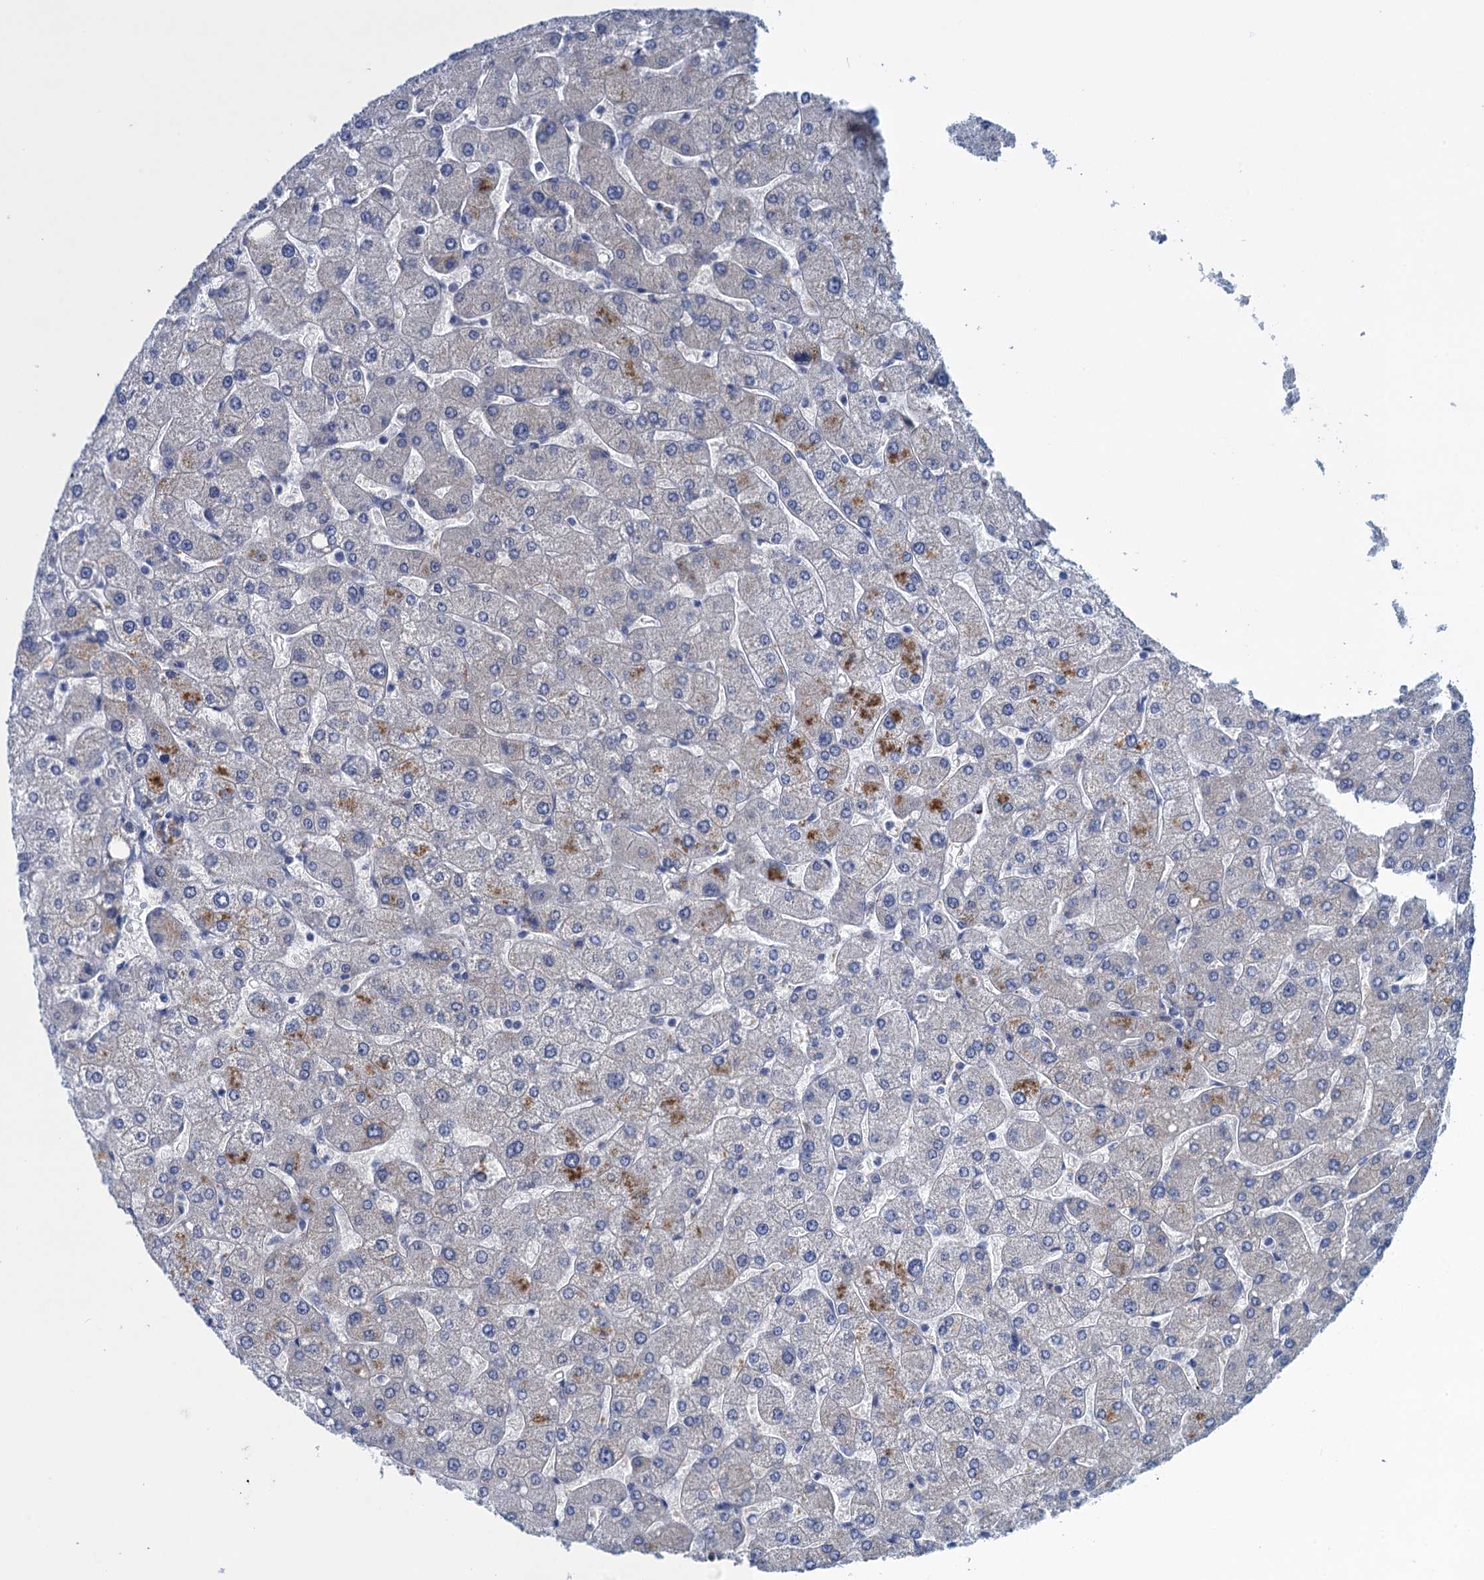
{"staining": {"intensity": "negative", "quantity": "none", "location": "none"}, "tissue": "liver", "cell_type": "Cholangiocytes", "image_type": "normal", "snomed": [{"axis": "morphology", "description": "Normal tissue, NOS"}, {"axis": "topography", "description": "Liver"}], "caption": "This is an IHC image of unremarkable human liver. There is no staining in cholangiocytes.", "gene": "SCEL", "patient": {"sex": "male", "age": 55}}